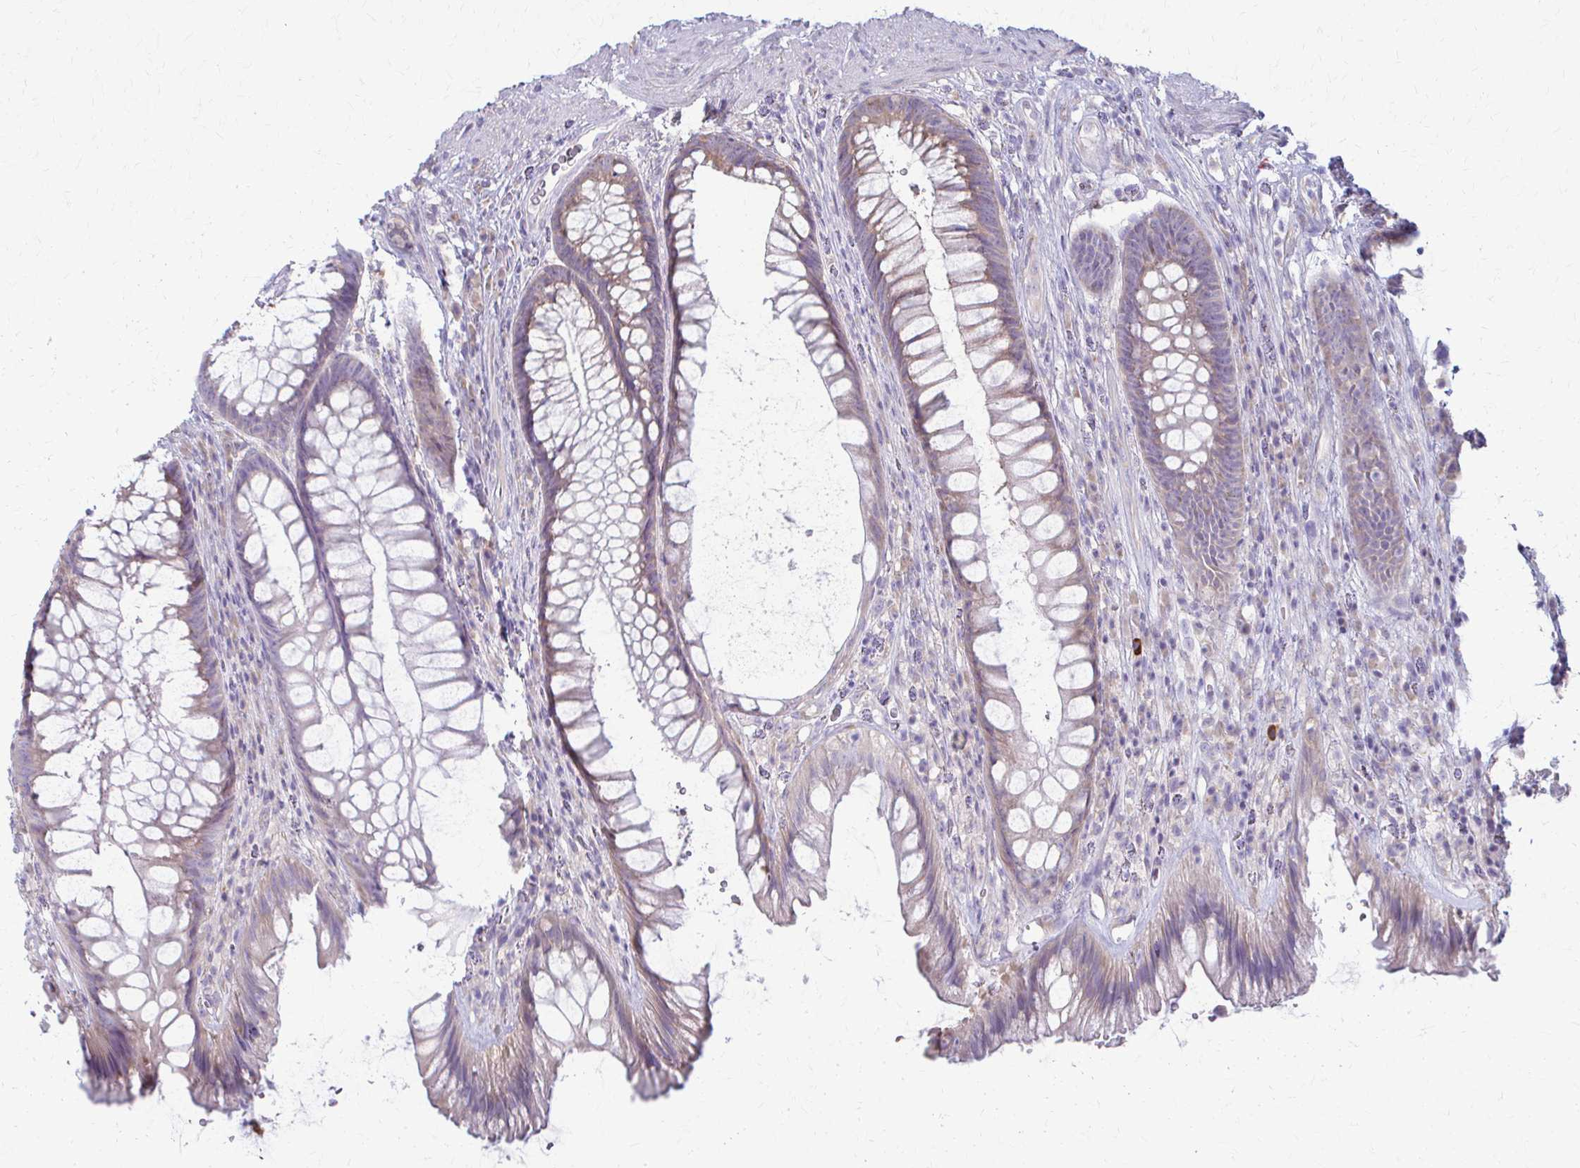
{"staining": {"intensity": "weak", "quantity": "25%-75%", "location": "cytoplasmic/membranous"}, "tissue": "rectum", "cell_type": "Glandular cells", "image_type": "normal", "snomed": [{"axis": "morphology", "description": "Normal tissue, NOS"}, {"axis": "topography", "description": "Rectum"}], "caption": "Immunohistochemistry micrograph of benign rectum stained for a protein (brown), which shows low levels of weak cytoplasmic/membranous staining in approximately 25%-75% of glandular cells.", "gene": "PRKRA", "patient": {"sex": "male", "age": 53}}